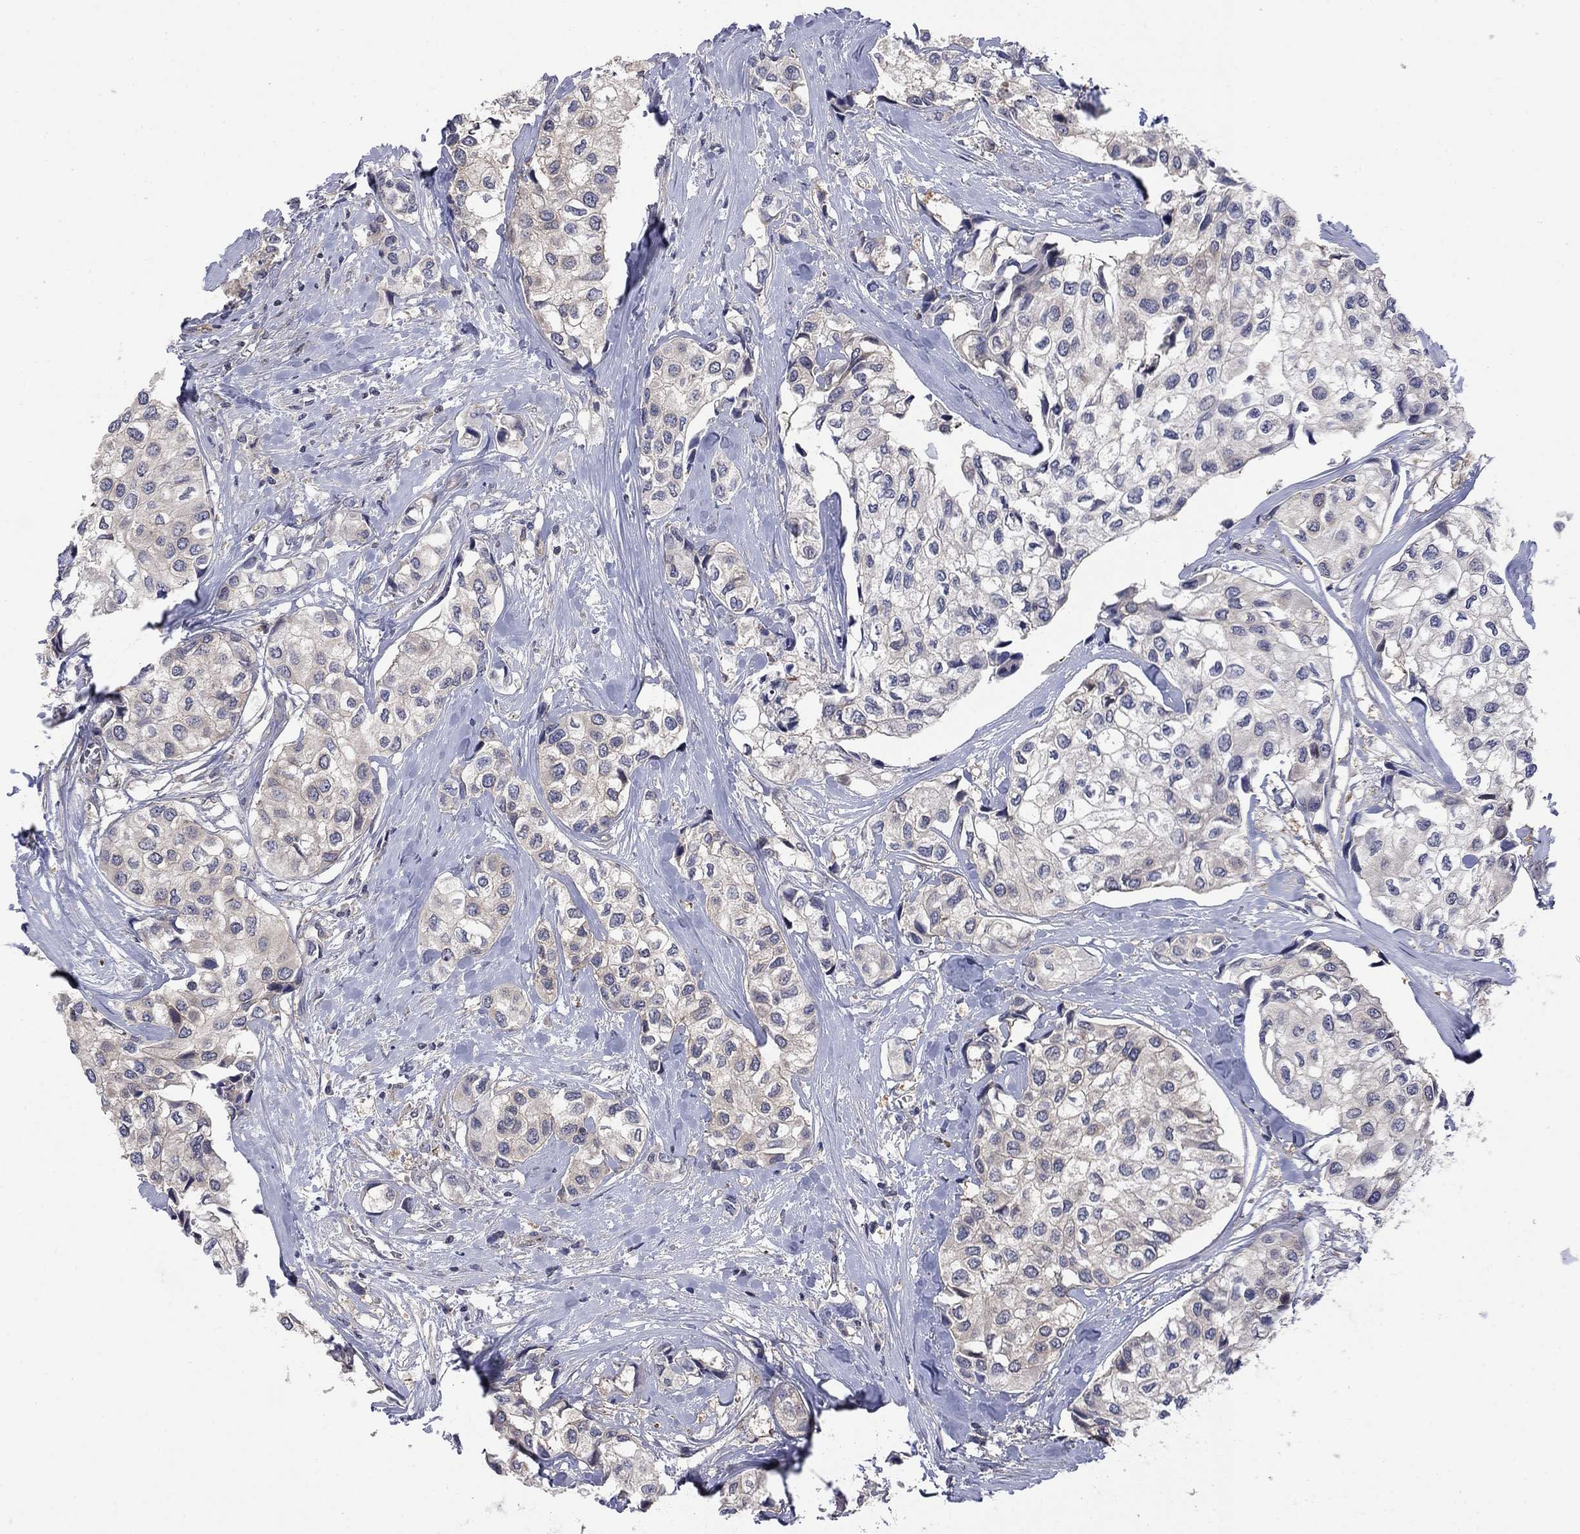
{"staining": {"intensity": "negative", "quantity": "none", "location": "none"}, "tissue": "urothelial cancer", "cell_type": "Tumor cells", "image_type": "cancer", "snomed": [{"axis": "morphology", "description": "Urothelial carcinoma, High grade"}, {"axis": "topography", "description": "Urinary bladder"}], "caption": "Immunohistochemical staining of human urothelial carcinoma (high-grade) exhibits no significant staining in tumor cells.", "gene": "PDZD2", "patient": {"sex": "male", "age": 73}}